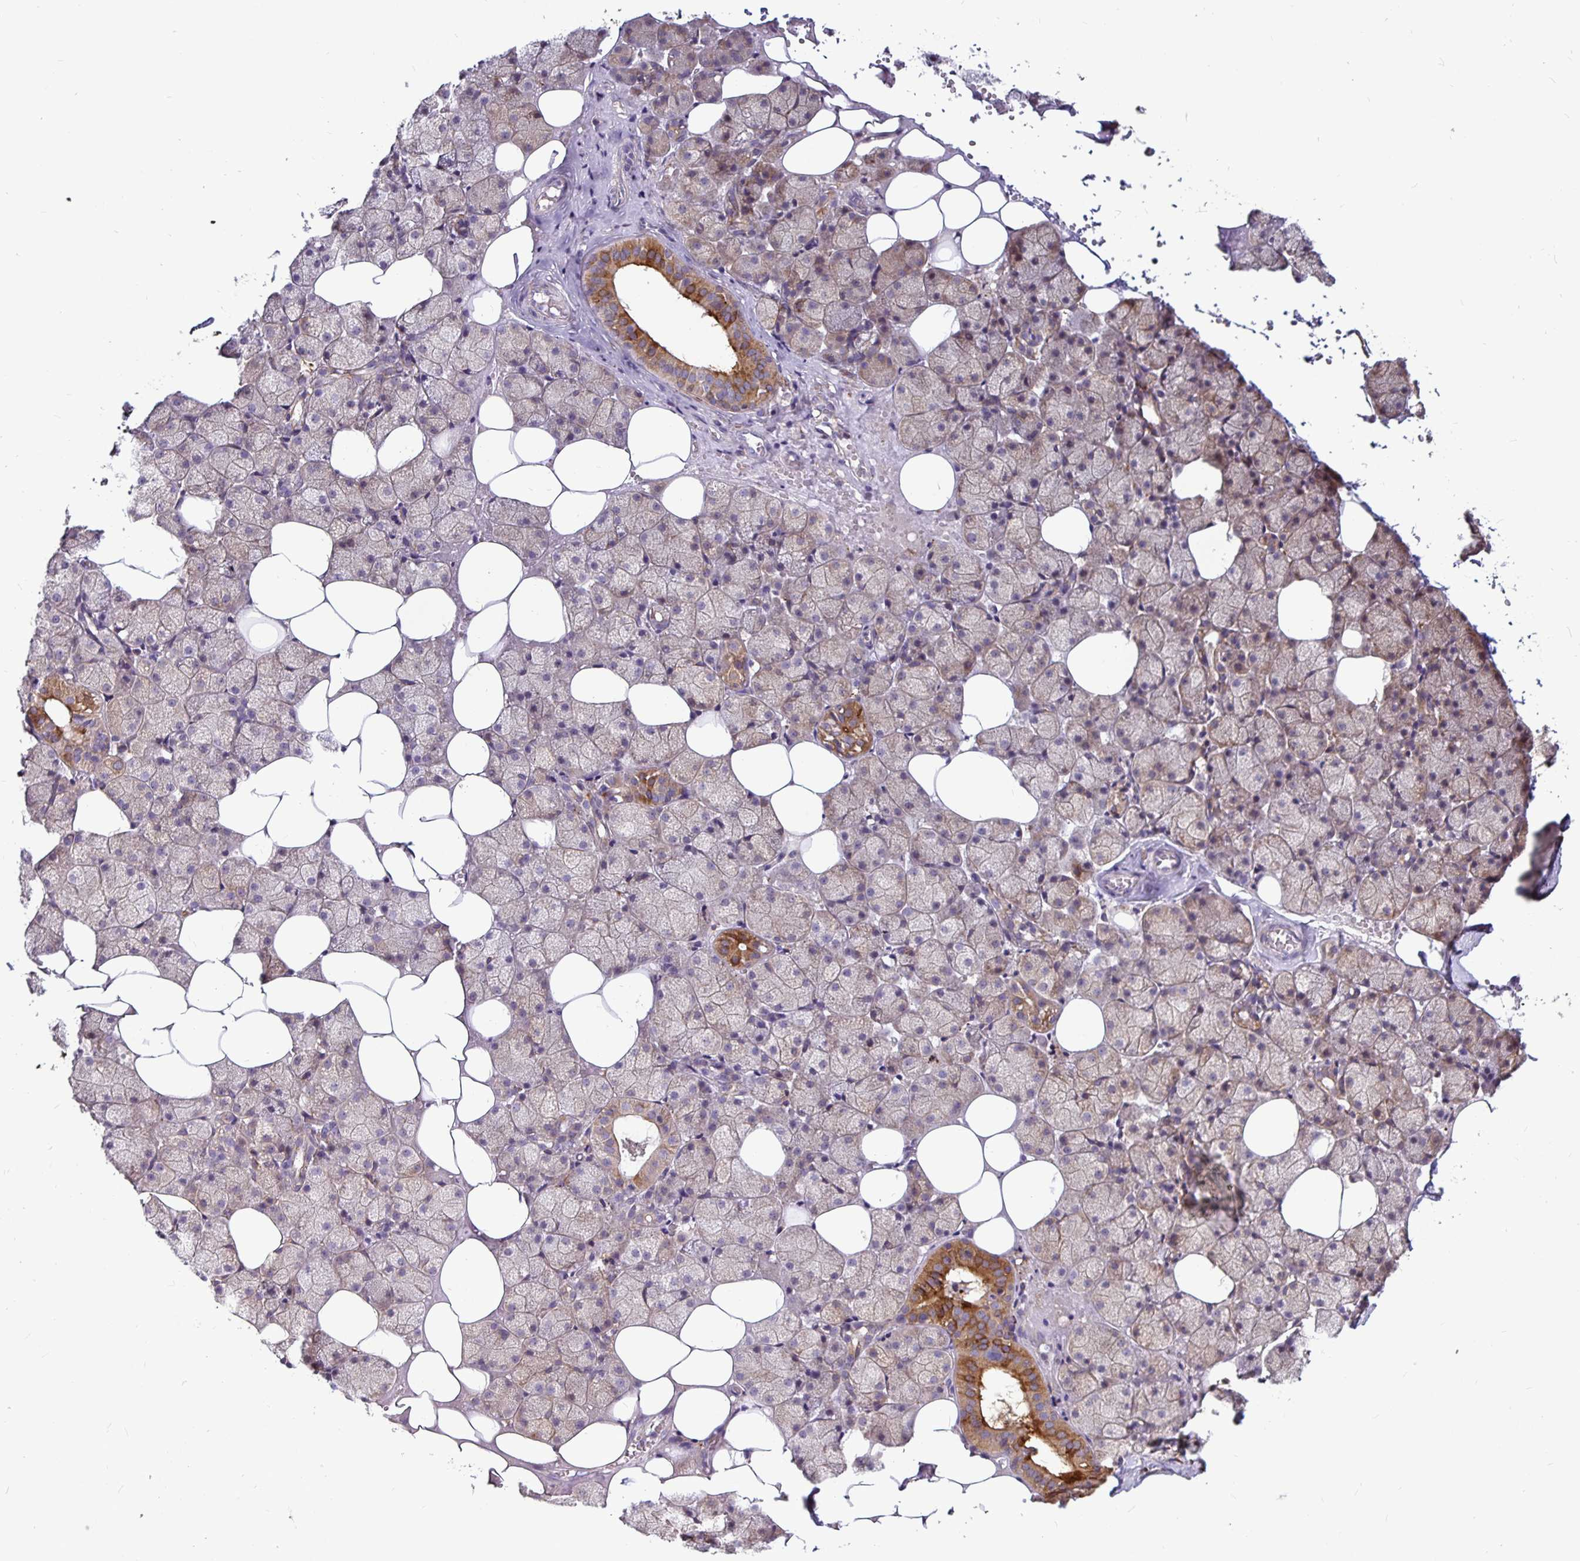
{"staining": {"intensity": "moderate", "quantity": "25%-75%", "location": "cytoplasmic/membranous"}, "tissue": "salivary gland", "cell_type": "Glandular cells", "image_type": "normal", "snomed": [{"axis": "morphology", "description": "Normal tissue, NOS"}, {"axis": "topography", "description": "Salivary gland"}], "caption": "Moderate cytoplasmic/membranous protein staining is identified in approximately 25%-75% of glandular cells in salivary gland.", "gene": "P4HA2", "patient": {"sex": "male", "age": 38}}